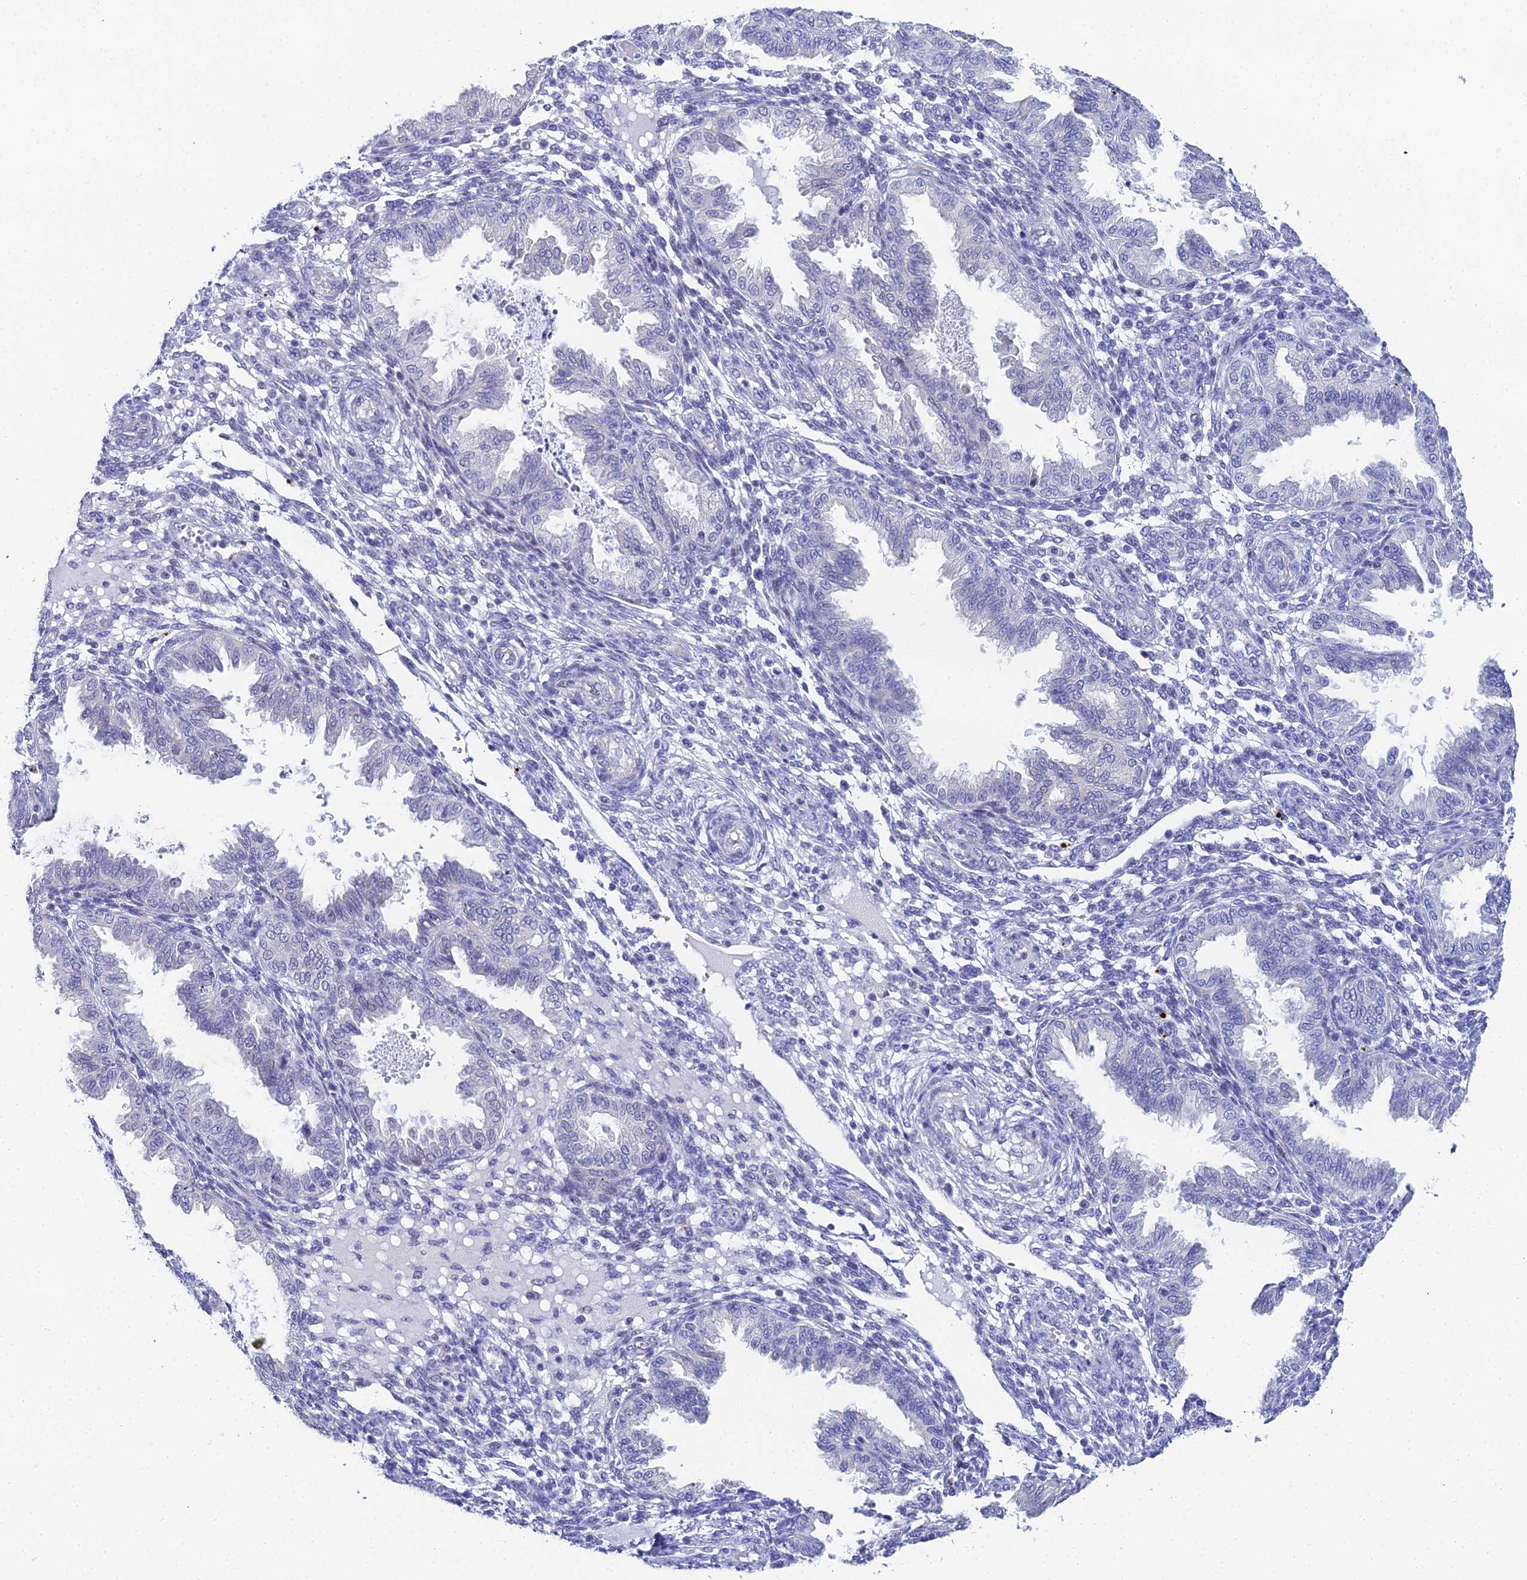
{"staining": {"intensity": "negative", "quantity": "none", "location": "none"}, "tissue": "endometrium", "cell_type": "Cells in endometrial stroma", "image_type": "normal", "snomed": [{"axis": "morphology", "description": "Normal tissue, NOS"}, {"axis": "topography", "description": "Endometrium"}], "caption": "Normal endometrium was stained to show a protein in brown. There is no significant staining in cells in endometrial stroma. (Stains: DAB IHC with hematoxylin counter stain, Microscopy: brightfield microscopy at high magnification).", "gene": "OCM2", "patient": {"sex": "female", "age": 33}}